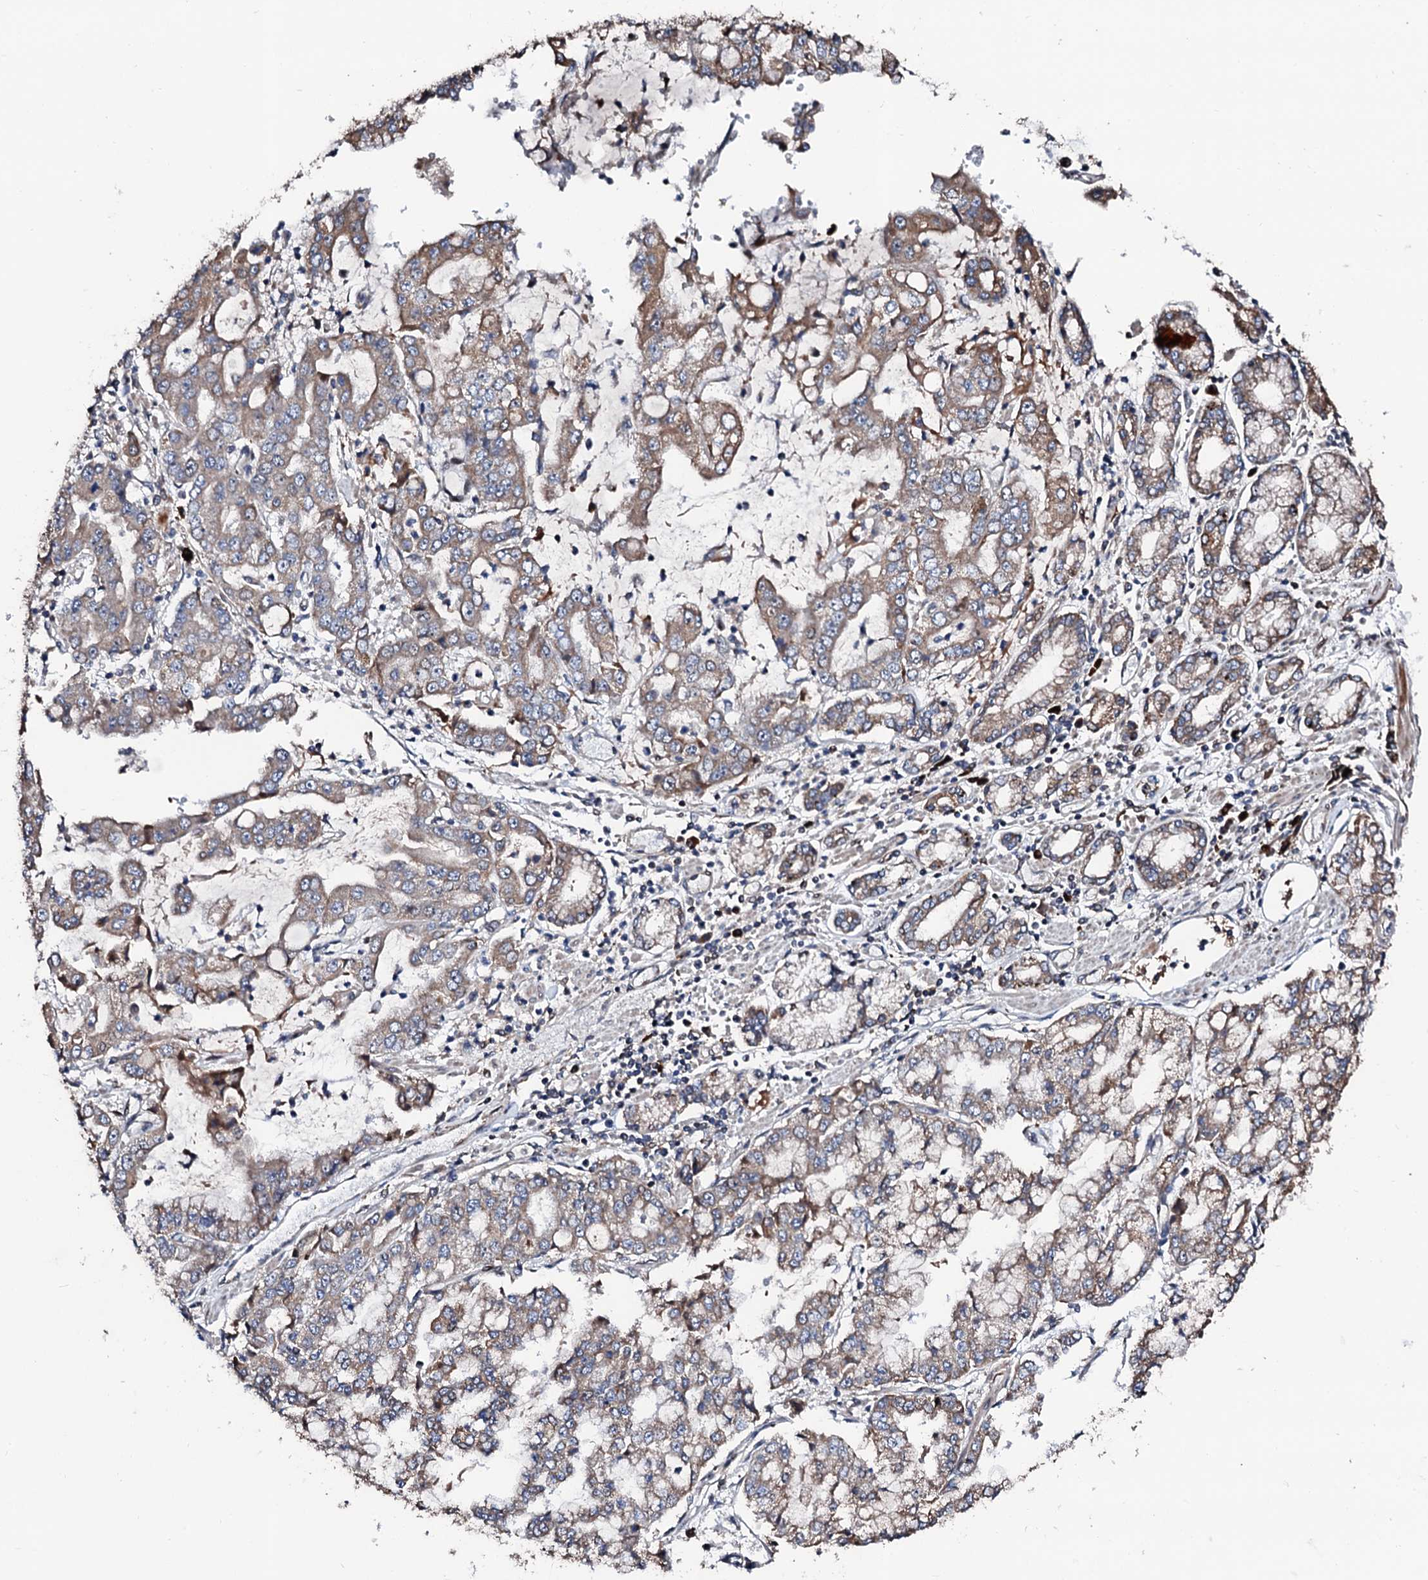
{"staining": {"intensity": "weak", "quantity": "25%-75%", "location": "cytoplasmic/membranous"}, "tissue": "stomach cancer", "cell_type": "Tumor cells", "image_type": "cancer", "snomed": [{"axis": "morphology", "description": "Adenocarcinoma, NOS"}, {"axis": "topography", "description": "Stomach"}], "caption": "Weak cytoplasmic/membranous staining for a protein is identified in approximately 25%-75% of tumor cells of stomach cancer (adenocarcinoma) using immunohistochemistry (IHC).", "gene": "KIF18A", "patient": {"sex": "male", "age": 76}}